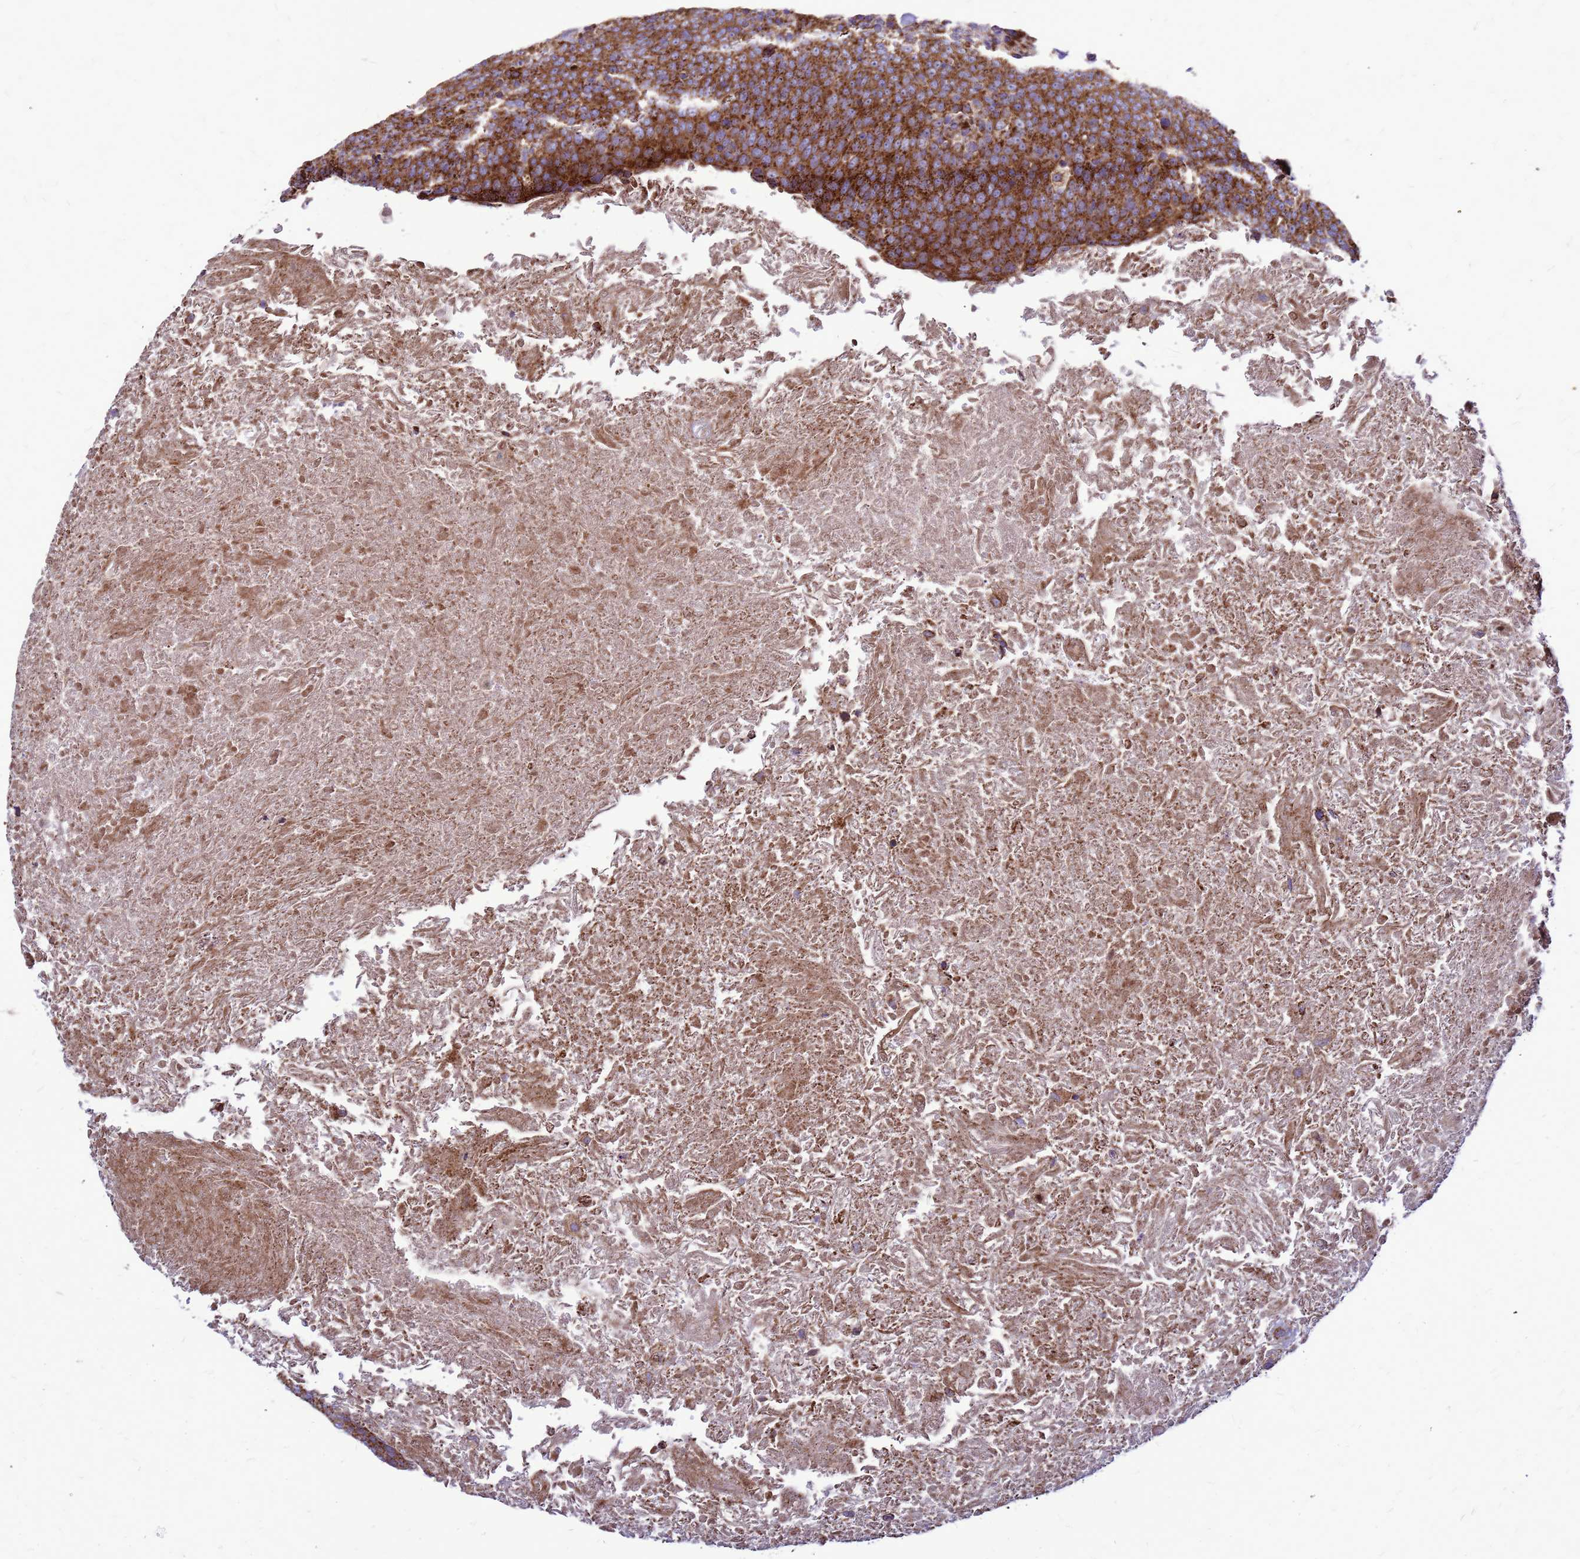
{"staining": {"intensity": "strong", "quantity": ">75%", "location": "cytoplasmic/membranous"}, "tissue": "head and neck cancer", "cell_type": "Tumor cells", "image_type": "cancer", "snomed": [{"axis": "morphology", "description": "Squamous cell carcinoma, NOS"}, {"axis": "morphology", "description": "Squamous cell carcinoma, metastatic, NOS"}, {"axis": "topography", "description": "Lymph node"}, {"axis": "topography", "description": "Head-Neck"}], "caption": "DAB (3,3'-diaminobenzidine) immunohistochemical staining of head and neck cancer reveals strong cytoplasmic/membranous protein expression in approximately >75% of tumor cells. The staining is performed using DAB brown chromogen to label protein expression. The nuclei are counter-stained blue using hematoxylin.", "gene": "FSTL4", "patient": {"sex": "male", "age": 62}}